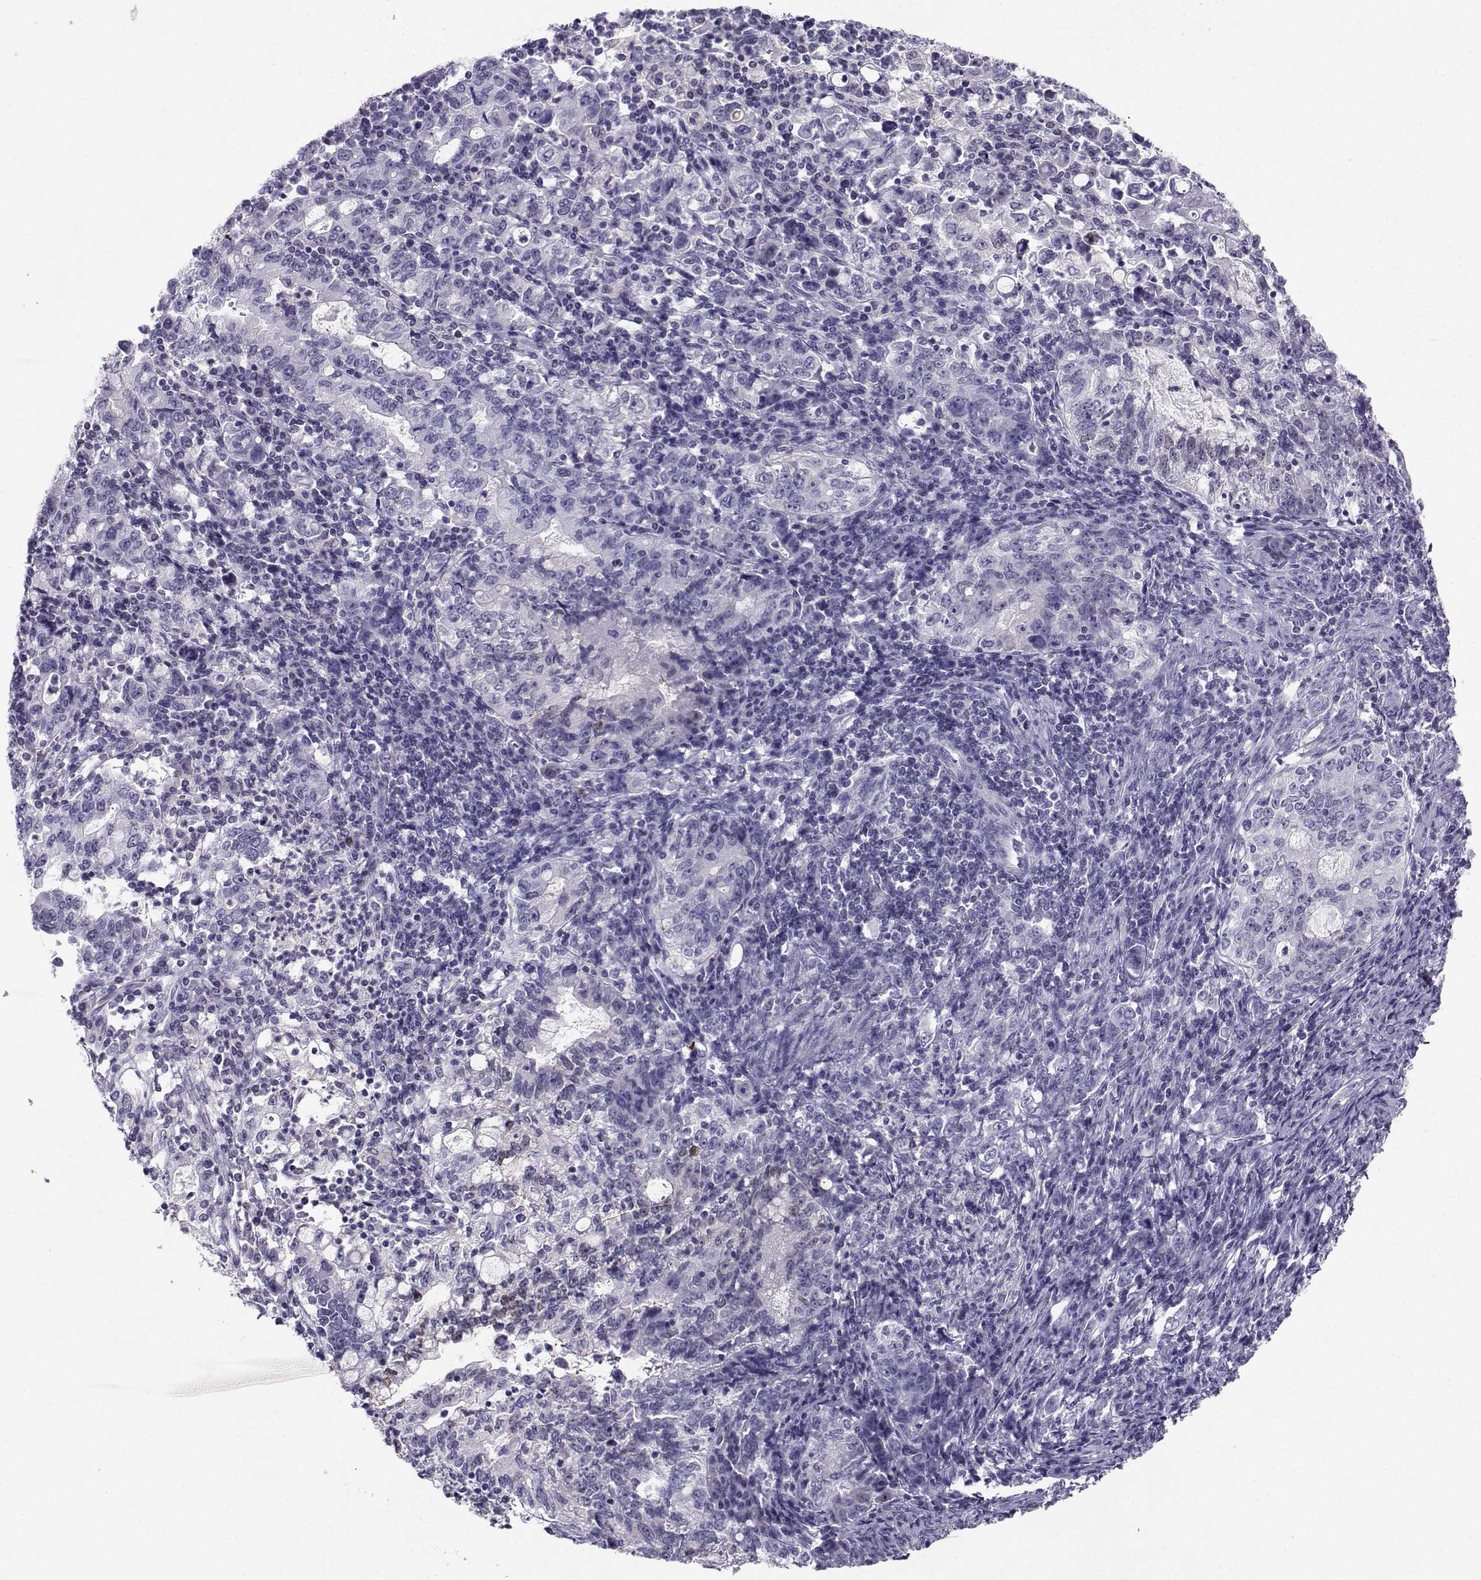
{"staining": {"intensity": "weak", "quantity": "<25%", "location": "cytoplasmic/membranous"}, "tissue": "stomach cancer", "cell_type": "Tumor cells", "image_type": "cancer", "snomed": [{"axis": "morphology", "description": "Adenocarcinoma, NOS"}, {"axis": "topography", "description": "Stomach, lower"}], "caption": "Stomach adenocarcinoma stained for a protein using immunohistochemistry exhibits no staining tumor cells.", "gene": "PGK1", "patient": {"sex": "female", "age": 72}}